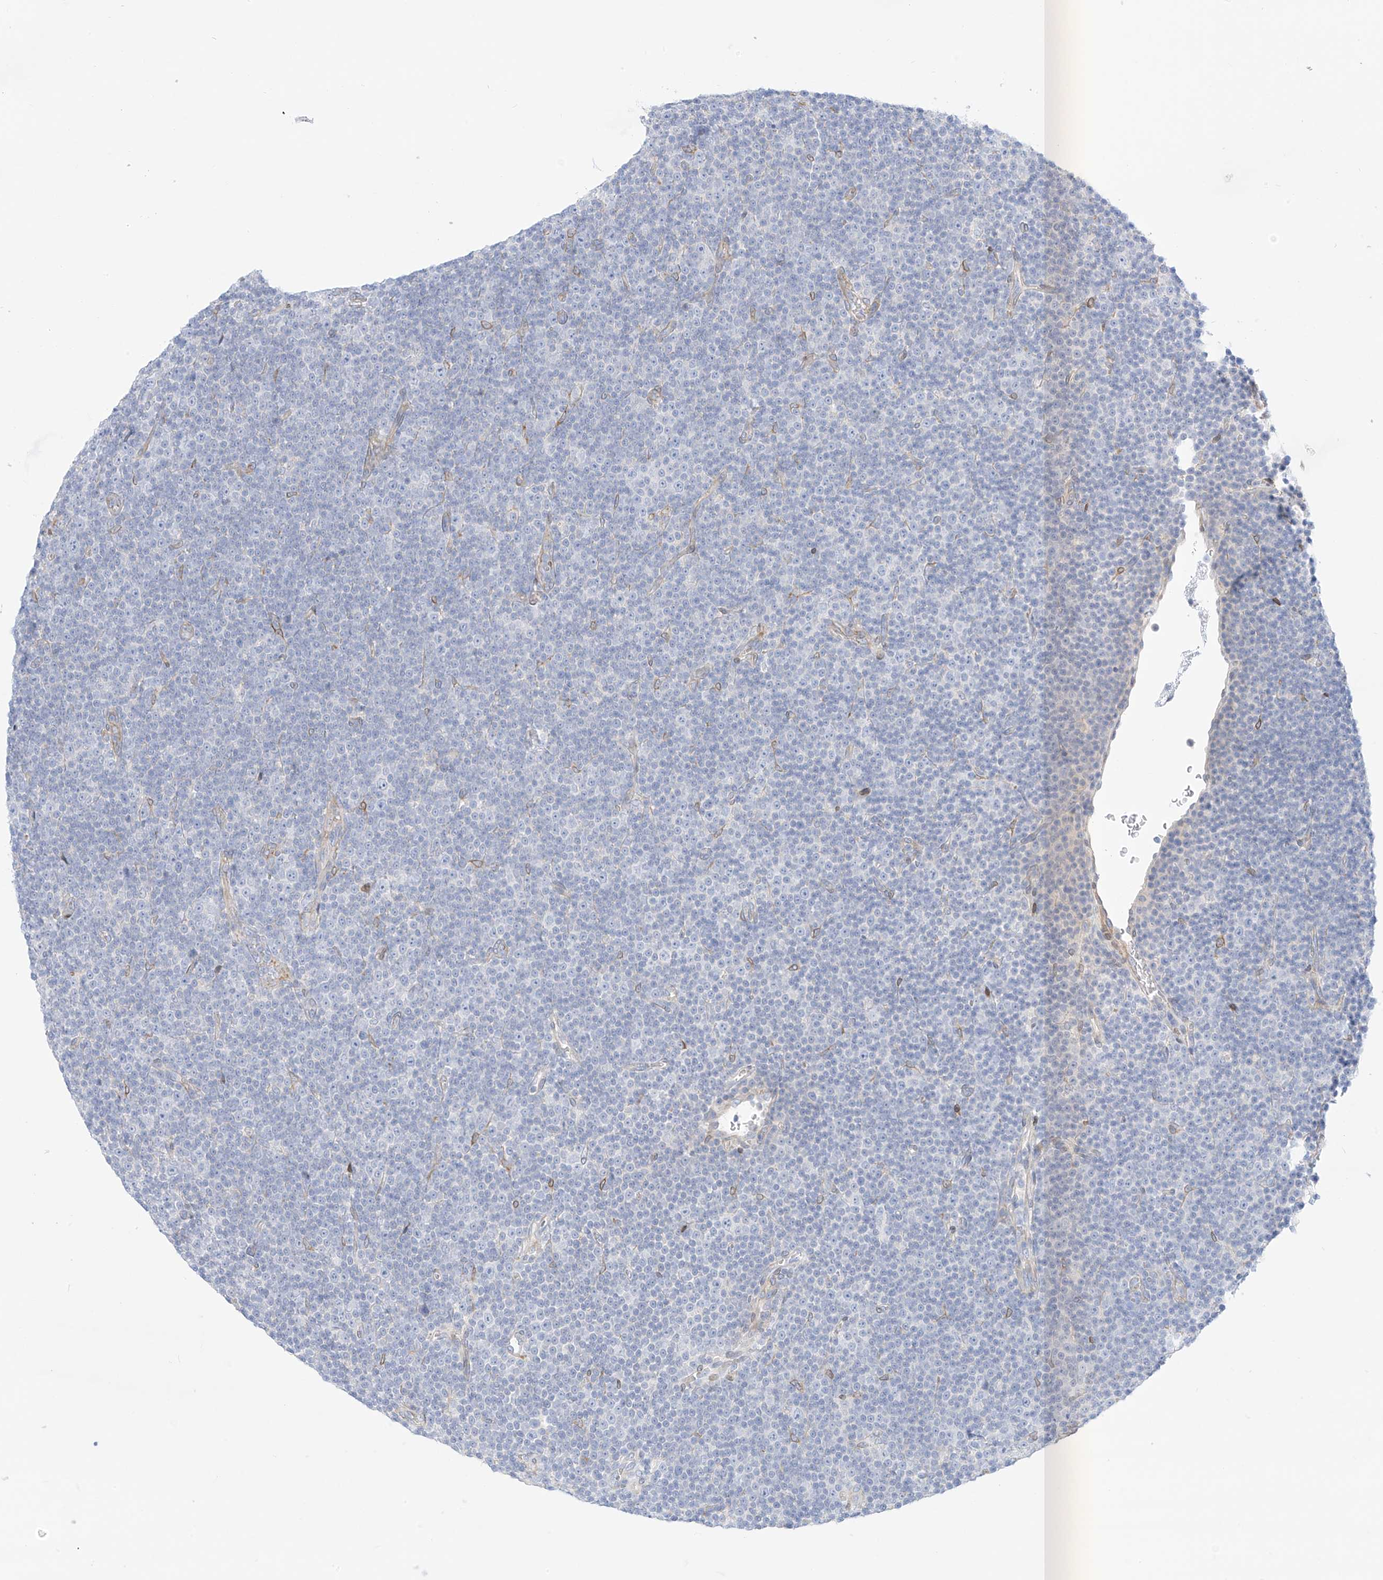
{"staining": {"intensity": "negative", "quantity": "none", "location": "none"}, "tissue": "lymphoma", "cell_type": "Tumor cells", "image_type": "cancer", "snomed": [{"axis": "morphology", "description": "Malignant lymphoma, non-Hodgkin's type, Low grade"}, {"axis": "topography", "description": "Lymph node"}], "caption": "Malignant lymphoma, non-Hodgkin's type (low-grade) was stained to show a protein in brown. There is no significant positivity in tumor cells.", "gene": "PCYOX1", "patient": {"sex": "female", "age": 67}}